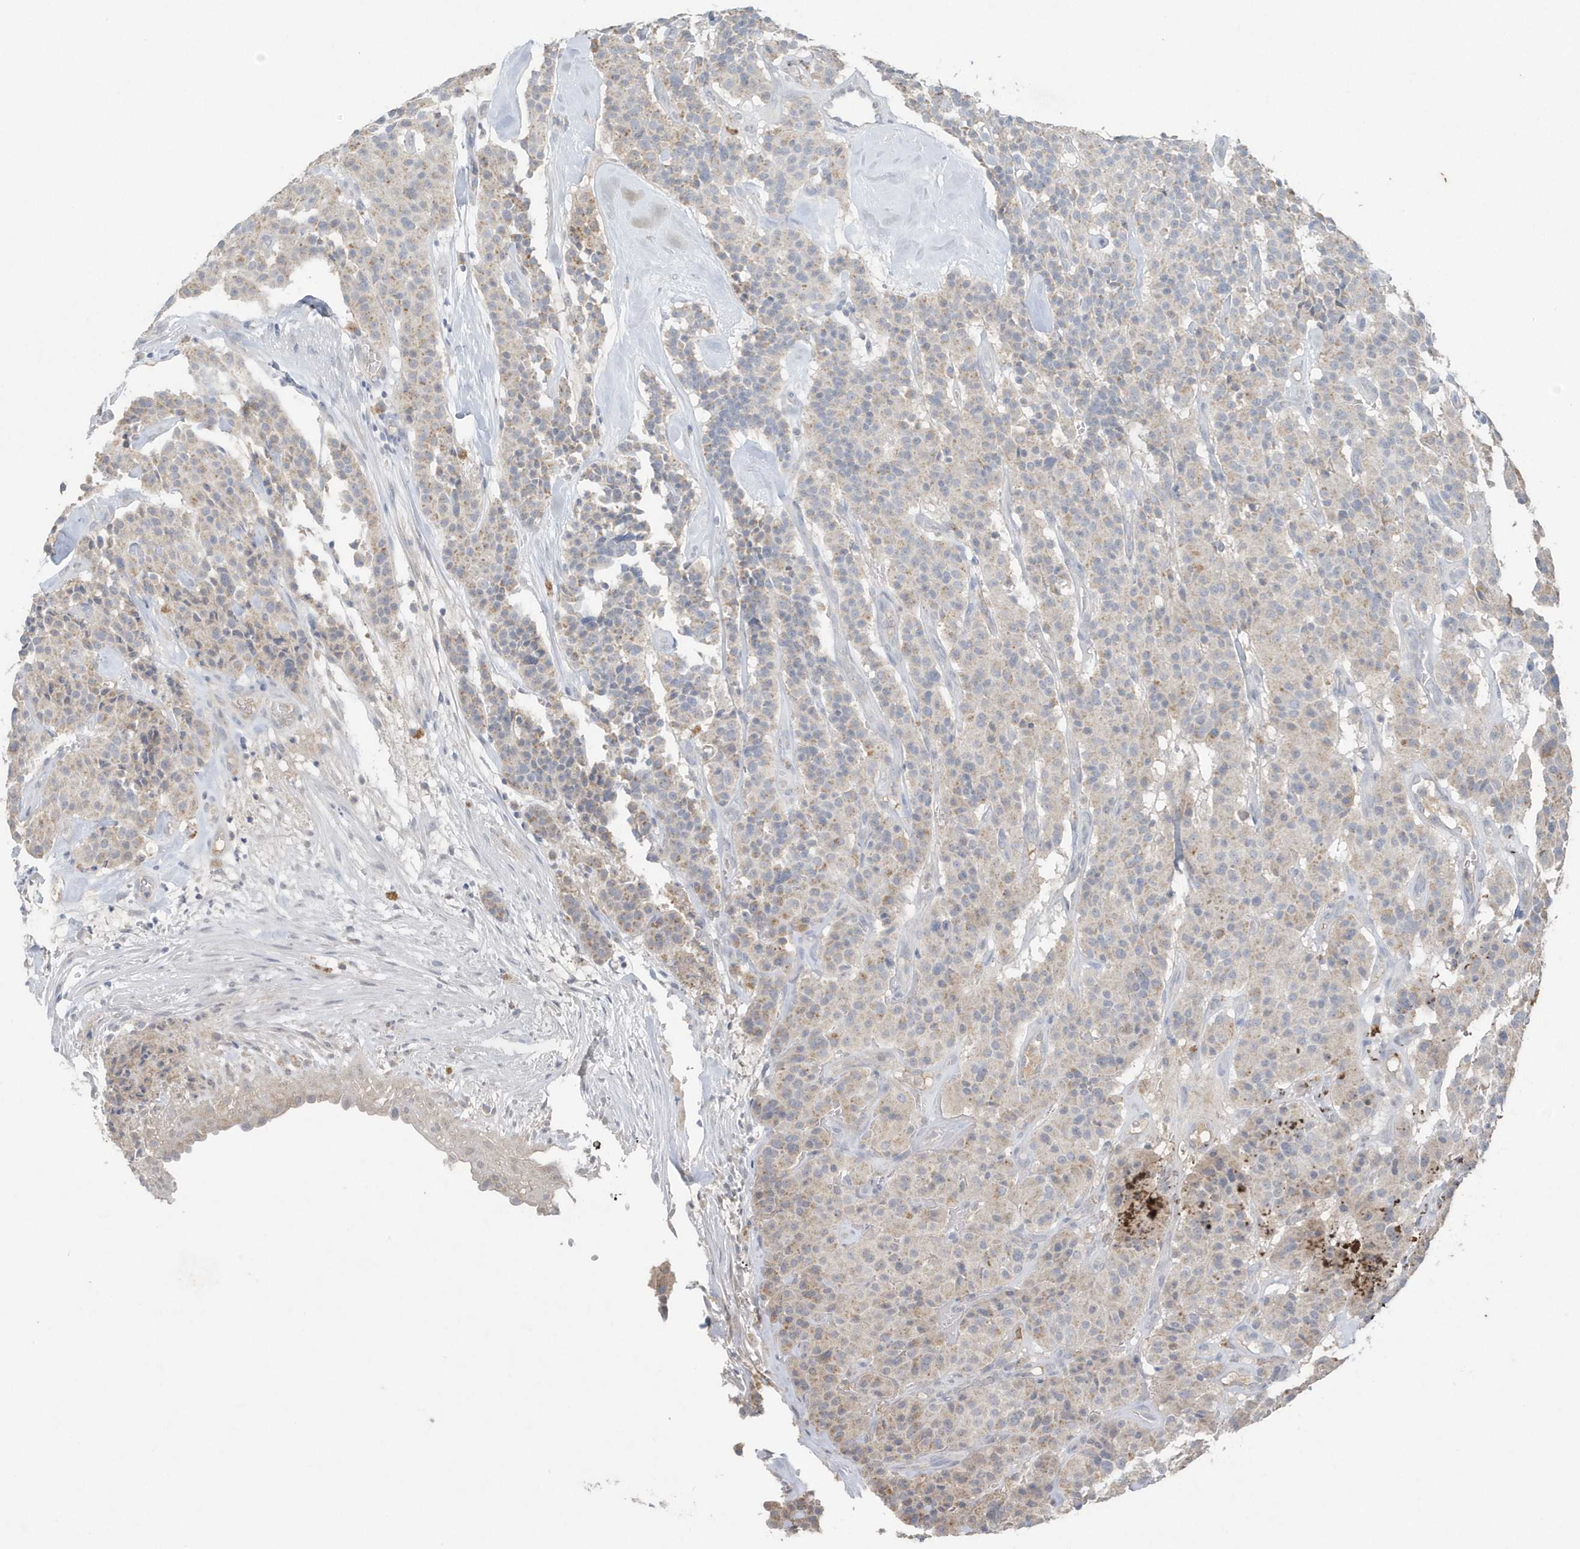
{"staining": {"intensity": "weak", "quantity": "<25%", "location": "cytoplasmic/membranous"}, "tissue": "carcinoid", "cell_type": "Tumor cells", "image_type": "cancer", "snomed": [{"axis": "morphology", "description": "Carcinoid, malignant, NOS"}, {"axis": "topography", "description": "Lung"}], "caption": "Tumor cells show no significant staining in carcinoid.", "gene": "C1RL", "patient": {"sex": "male", "age": 30}}